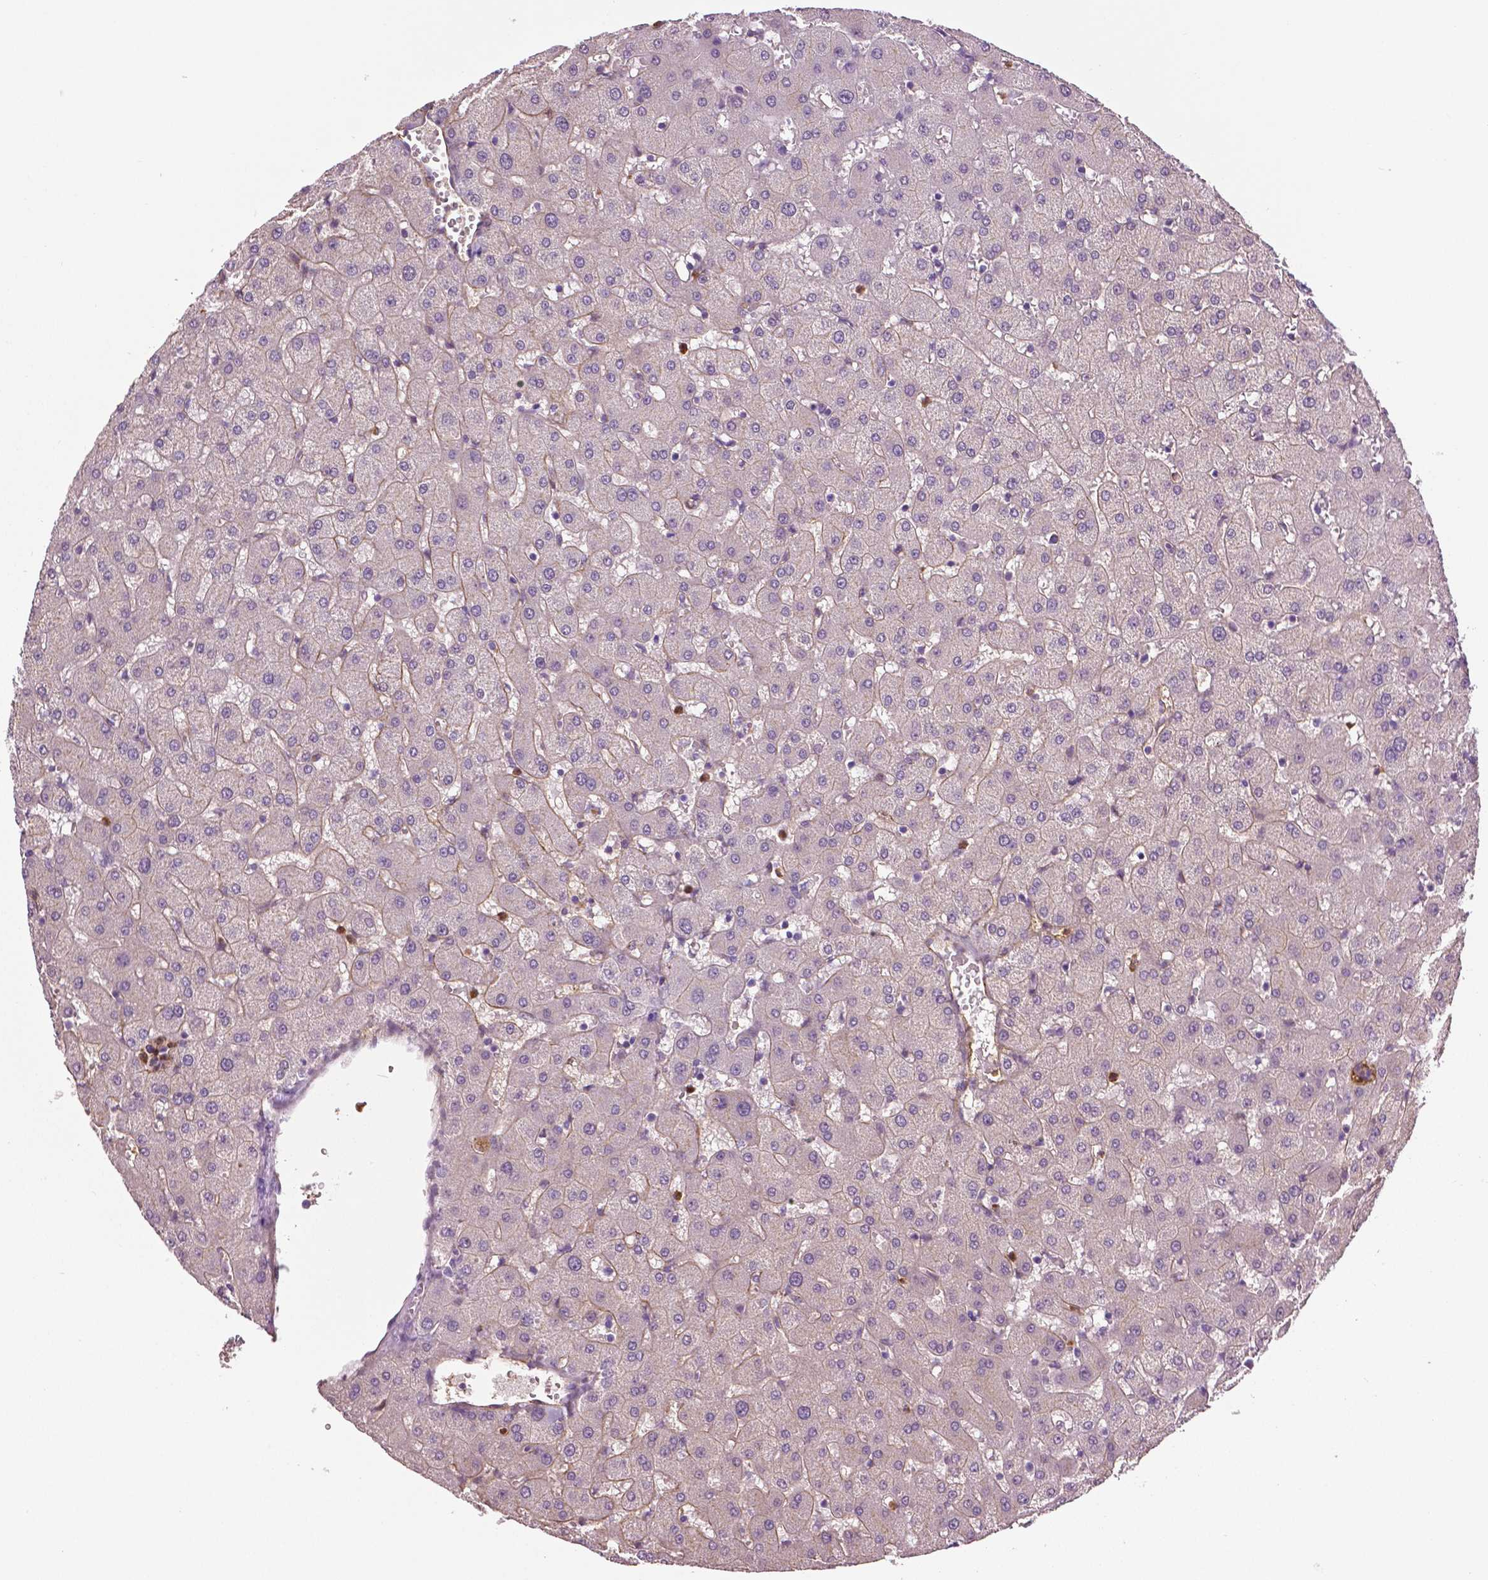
{"staining": {"intensity": "negative", "quantity": "none", "location": "none"}, "tissue": "liver", "cell_type": "Cholangiocytes", "image_type": "normal", "snomed": [{"axis": "morphology", "description": "Normal tissue, NOS"}, {"axis": "topography", "description": "Liver"}], "caption": "This is a histopathology image of IHC staining of unremarkable liver, which shows no expression in cholangiocytes. (Stains: DAB IHC with hematoxylin counter stain, Microscopy: brightfield microscopy at high magnification).", "gene": "PTPN5", "patient": {"sex": "female", "age": 63}}